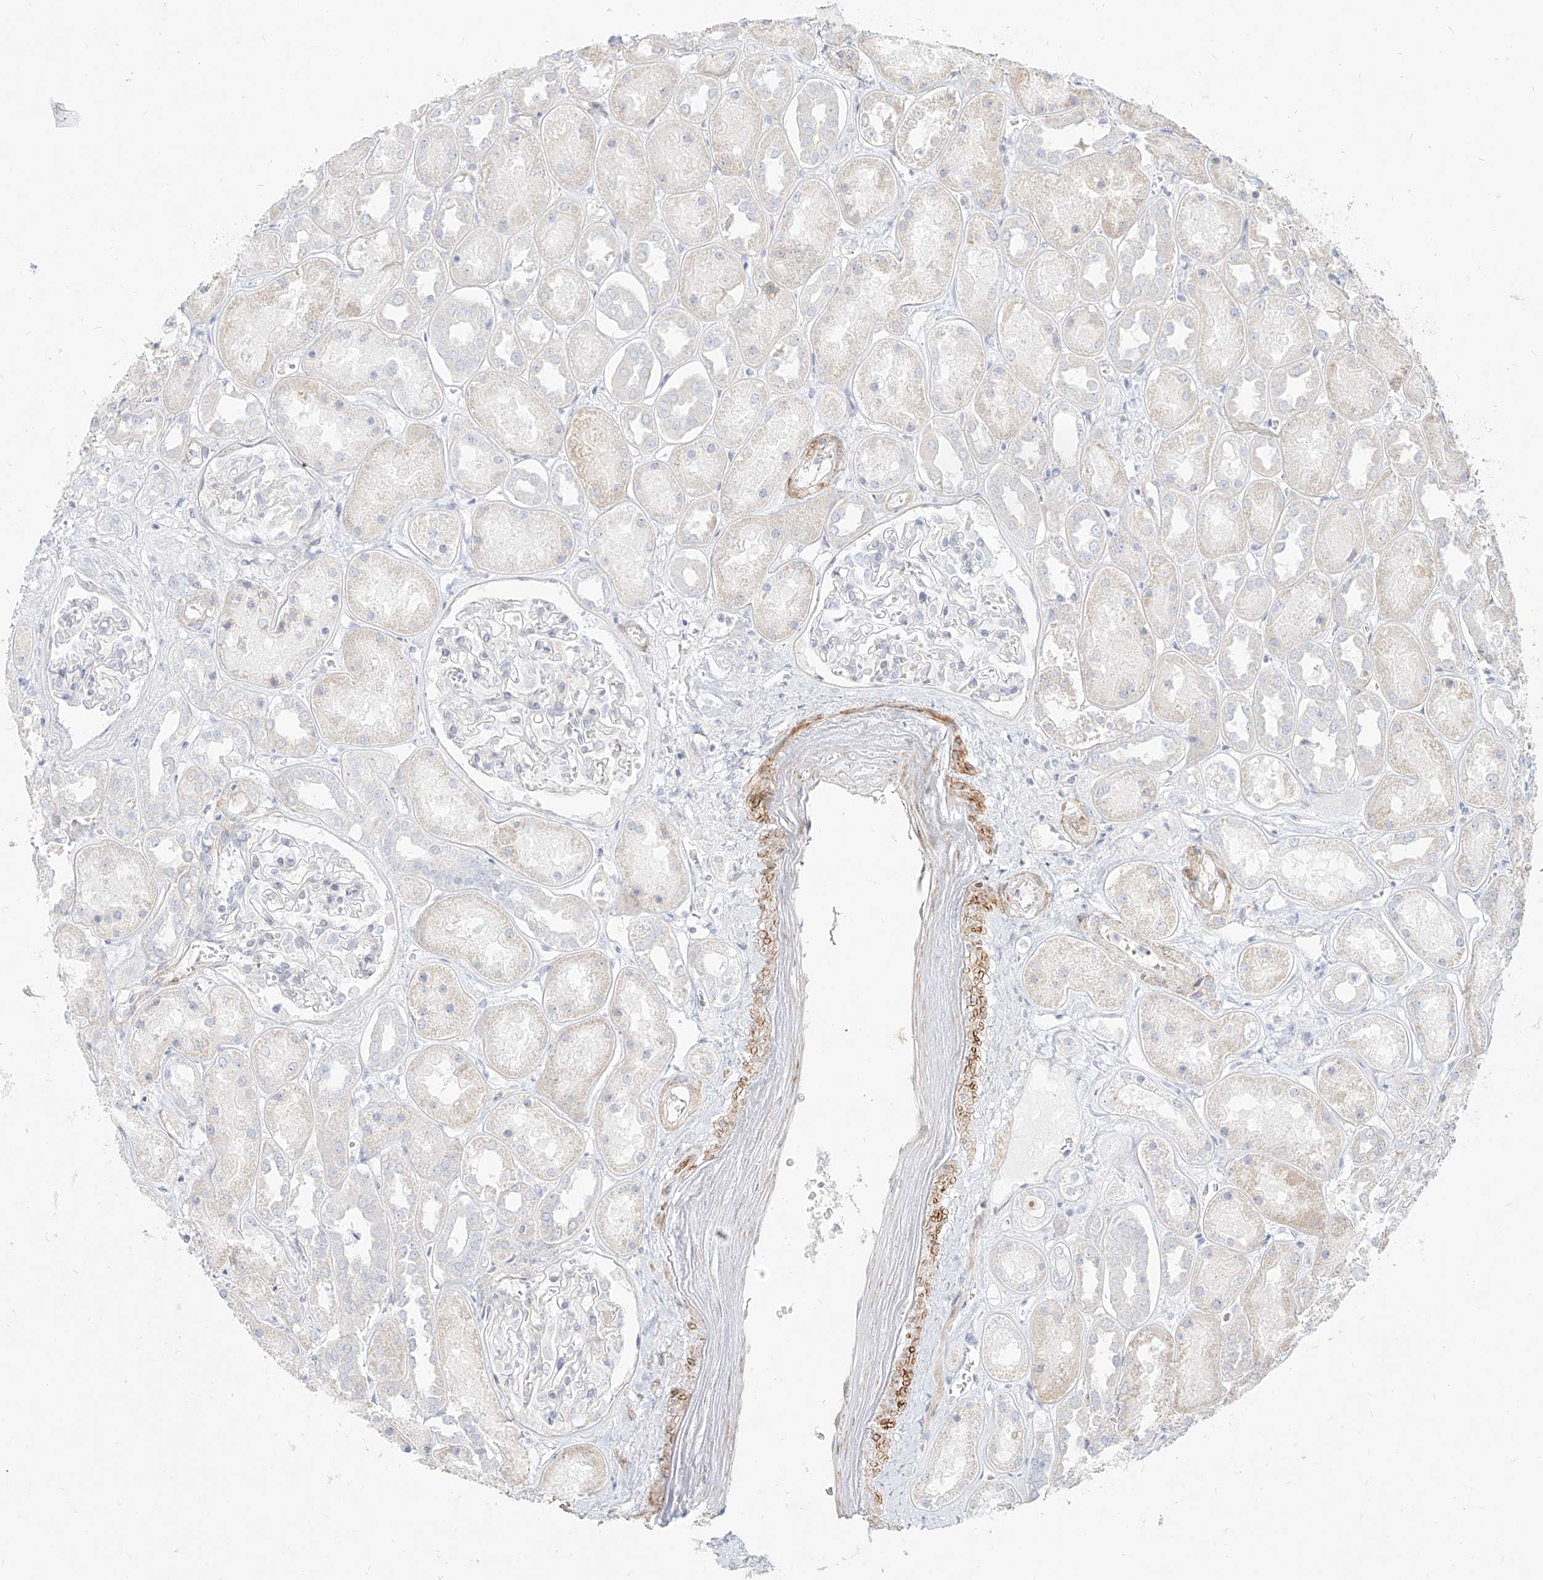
{"staining": {"intensity": "negative", "quantity": "none", "location": "none"}, "tissue": "kidney", "cell_type": "Cells in glomeruli", "image_type": "normal", "snomed": [{"axis": "morphology", "description": "Normal tissue, NOS"}, {"axis": "topography", "description": "Kidney"}], "caption": "IHC micrograph of benign human kidney stained for a protein (brown), which demonstrates no expression in cells in glomeruli.", "gene": "ITPKB", "patient": {"sex": "male", "age": 70}}